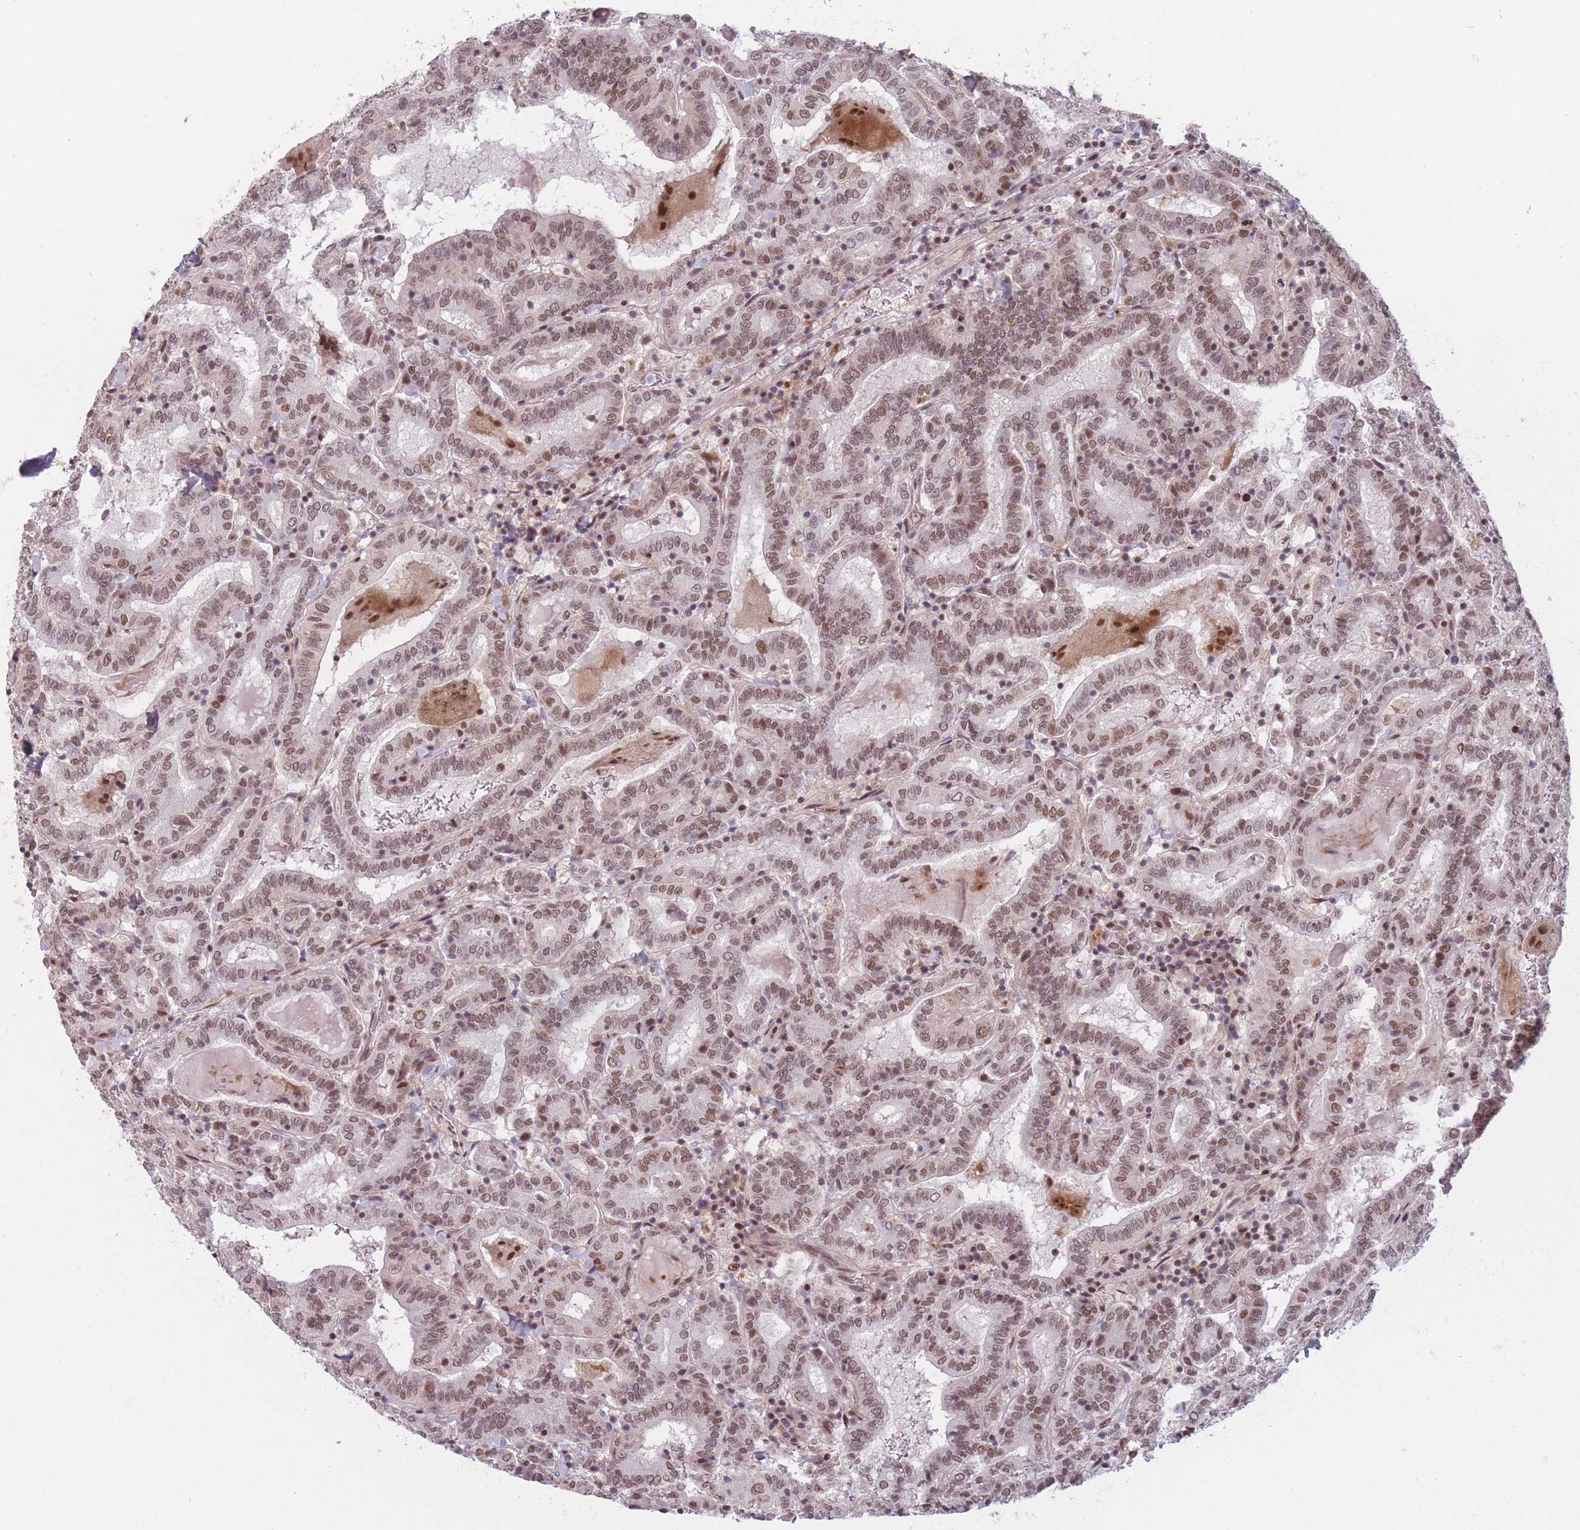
{"staining": {"intensity": "moderate", "quantity": ">75%", "location": "nuclear"}, "tissue": "thyroid cancer", "cell_type": "Tumor cells", "image_type": "cancer", "snomed": [{"axis": "morphology", "description": "Papillary adenocarcinoma, NOS"}, {"axis": "topography", "description": "Thyroid gland"}], "caption": "Tumor cells demonstrate medium levels of moderate nuclear staining in about >75% of cells in human thyroid cancer.", "gene": "SUPT6H", "patient": {"sex": "female", "age": 72}}